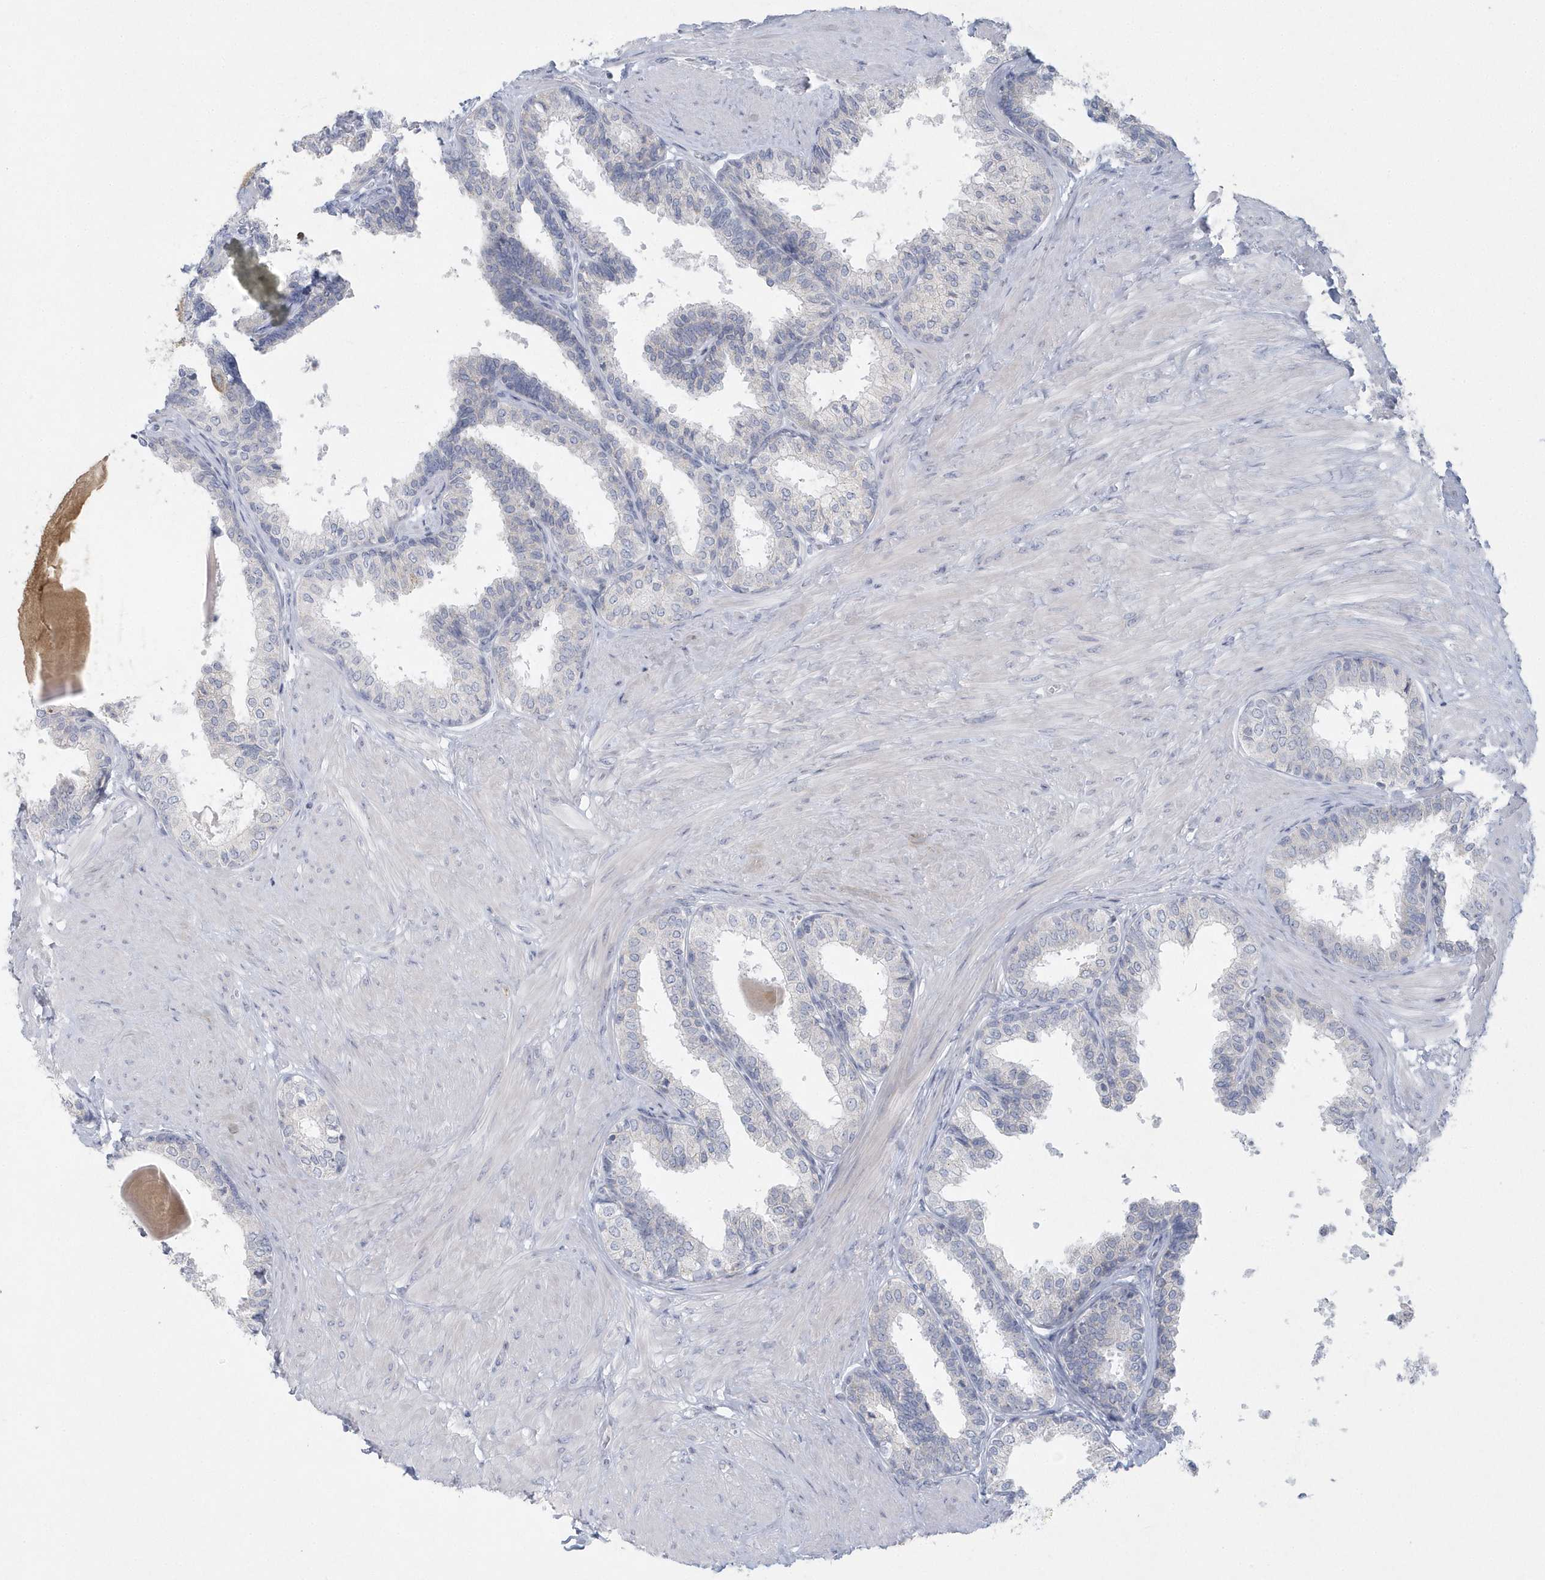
{"staining": {"intensity": "negative", "quantity": "none", "location": "none"}, "tissue": "prostate", "cell_type": "Glandular cells", "image_type": "normal", "snomed": [{"axis": "morphology", "description": "Normal tissue, NOS"}, {"axis": "topography", "description": "Prostate"}], "caption": "Histopathology image shows no protein expression in glandular cells of unremarkable prostate.", "gene": "NIPAL1", "patient": {"sex": "male", "age": 48}}